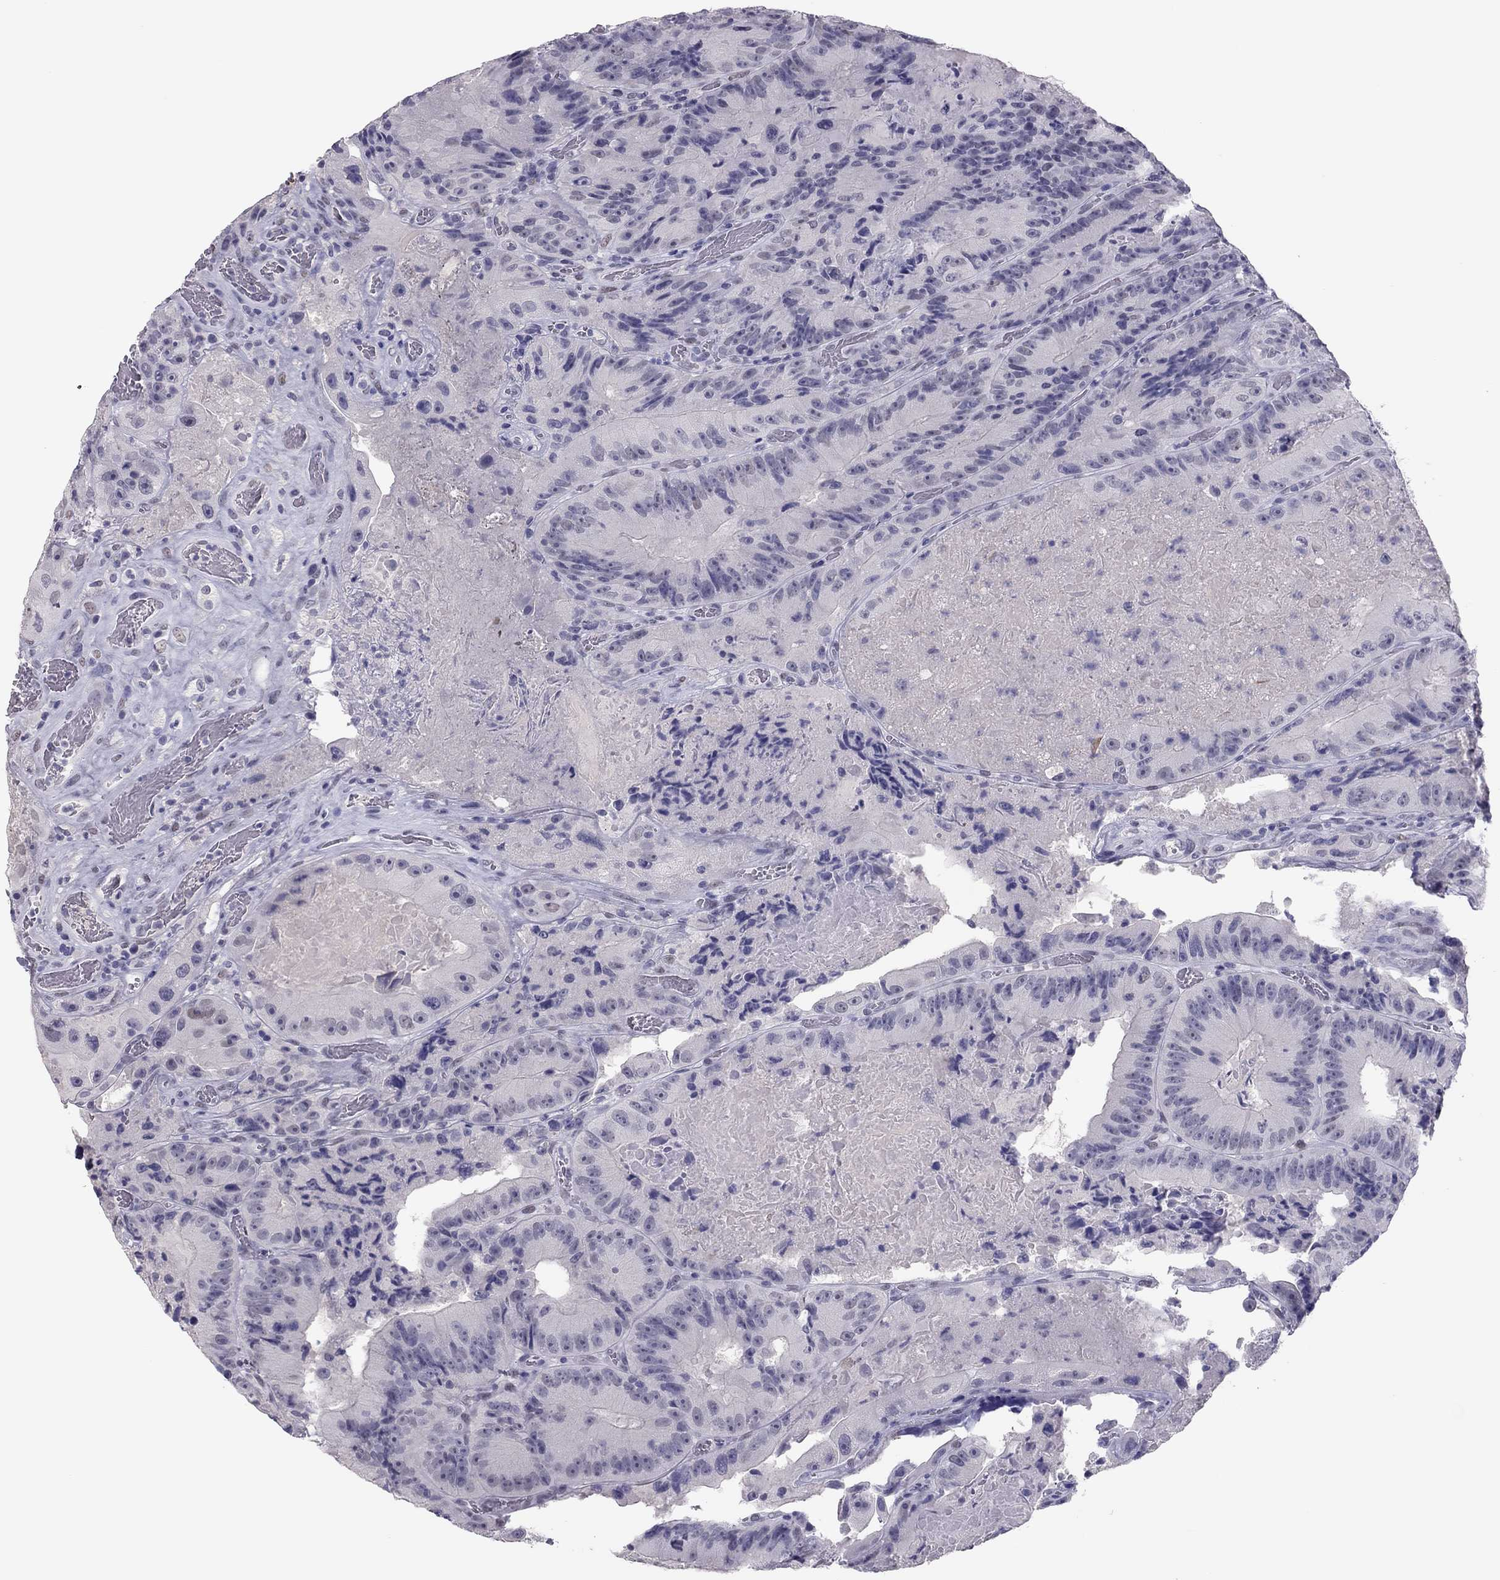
{"staining": {"intensity": "negative", "quantity": "none", "location": "none"}, "tissue": "colorectal cancer", "cell_type": "Tumor cells", "image_type": "cancer", "snomed": [{"axis": "morphology", "description": "Adenocarcinoma, NOS"}, {"axis": "topography", "description": "Colon"}], "caption": "This is an IHC image of human colorectal adenocarcinoma. There is no expression in tumor cells.", "gene": "PHOX2A", "patient": {"sex": "female", "age": 86}}